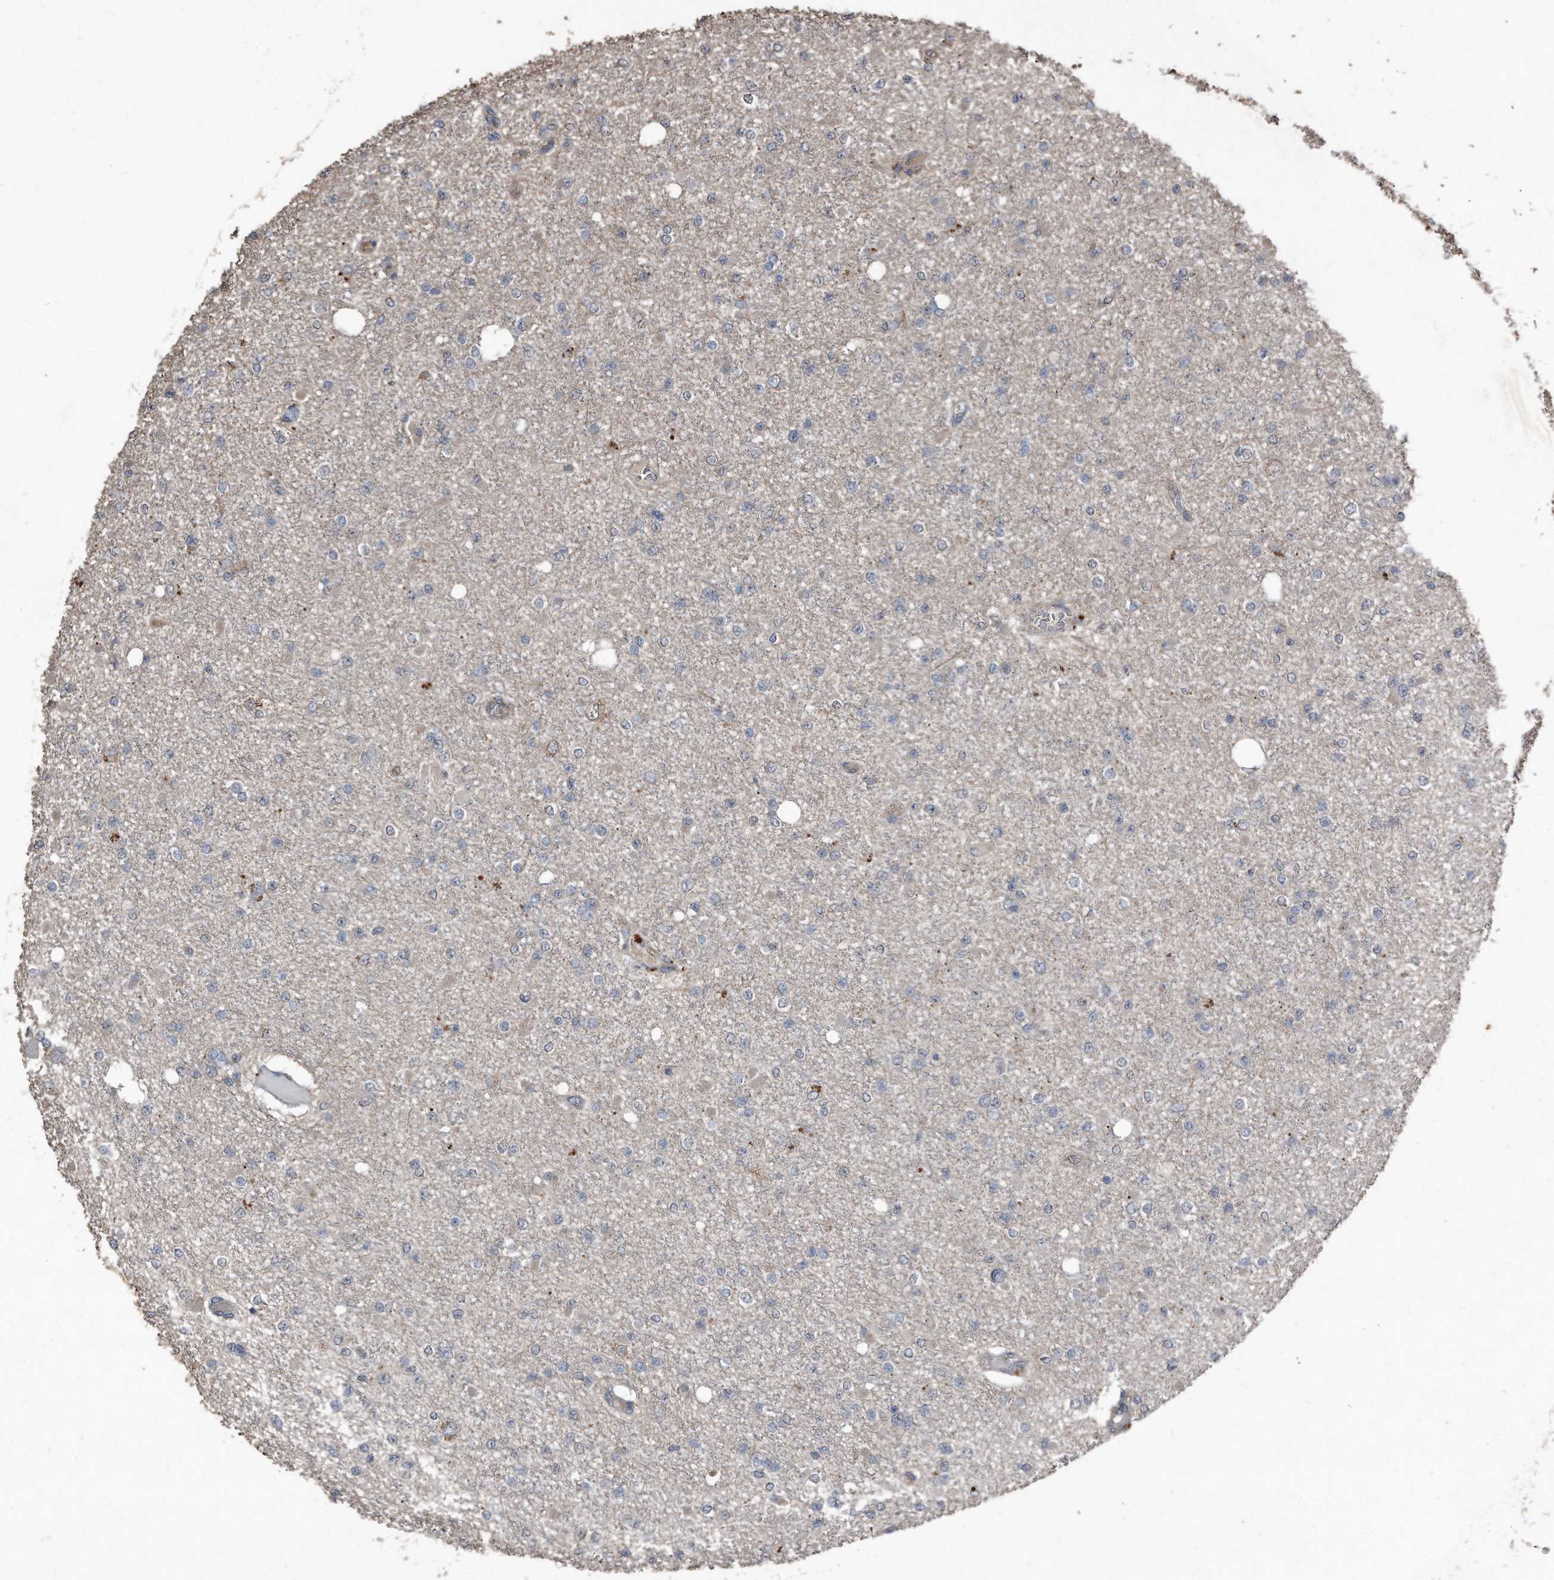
{"staining": {"intensity": "negative", "quantity": "none", "location": "none"}, "tissue": "glioma", "cell_type": "Tumor cells", "image_type": "cancer", "snomed": [{"axis": "morphology", "description": "Glioma, malignant, Low grade"}, {"axis": "topography", "description": "Brain"}], "caption": "Protein analysis of glioma displays no significant staining in tumor cells.", "gene": "ANKRD10", "patient": {"sex": "female", "age": 22}}